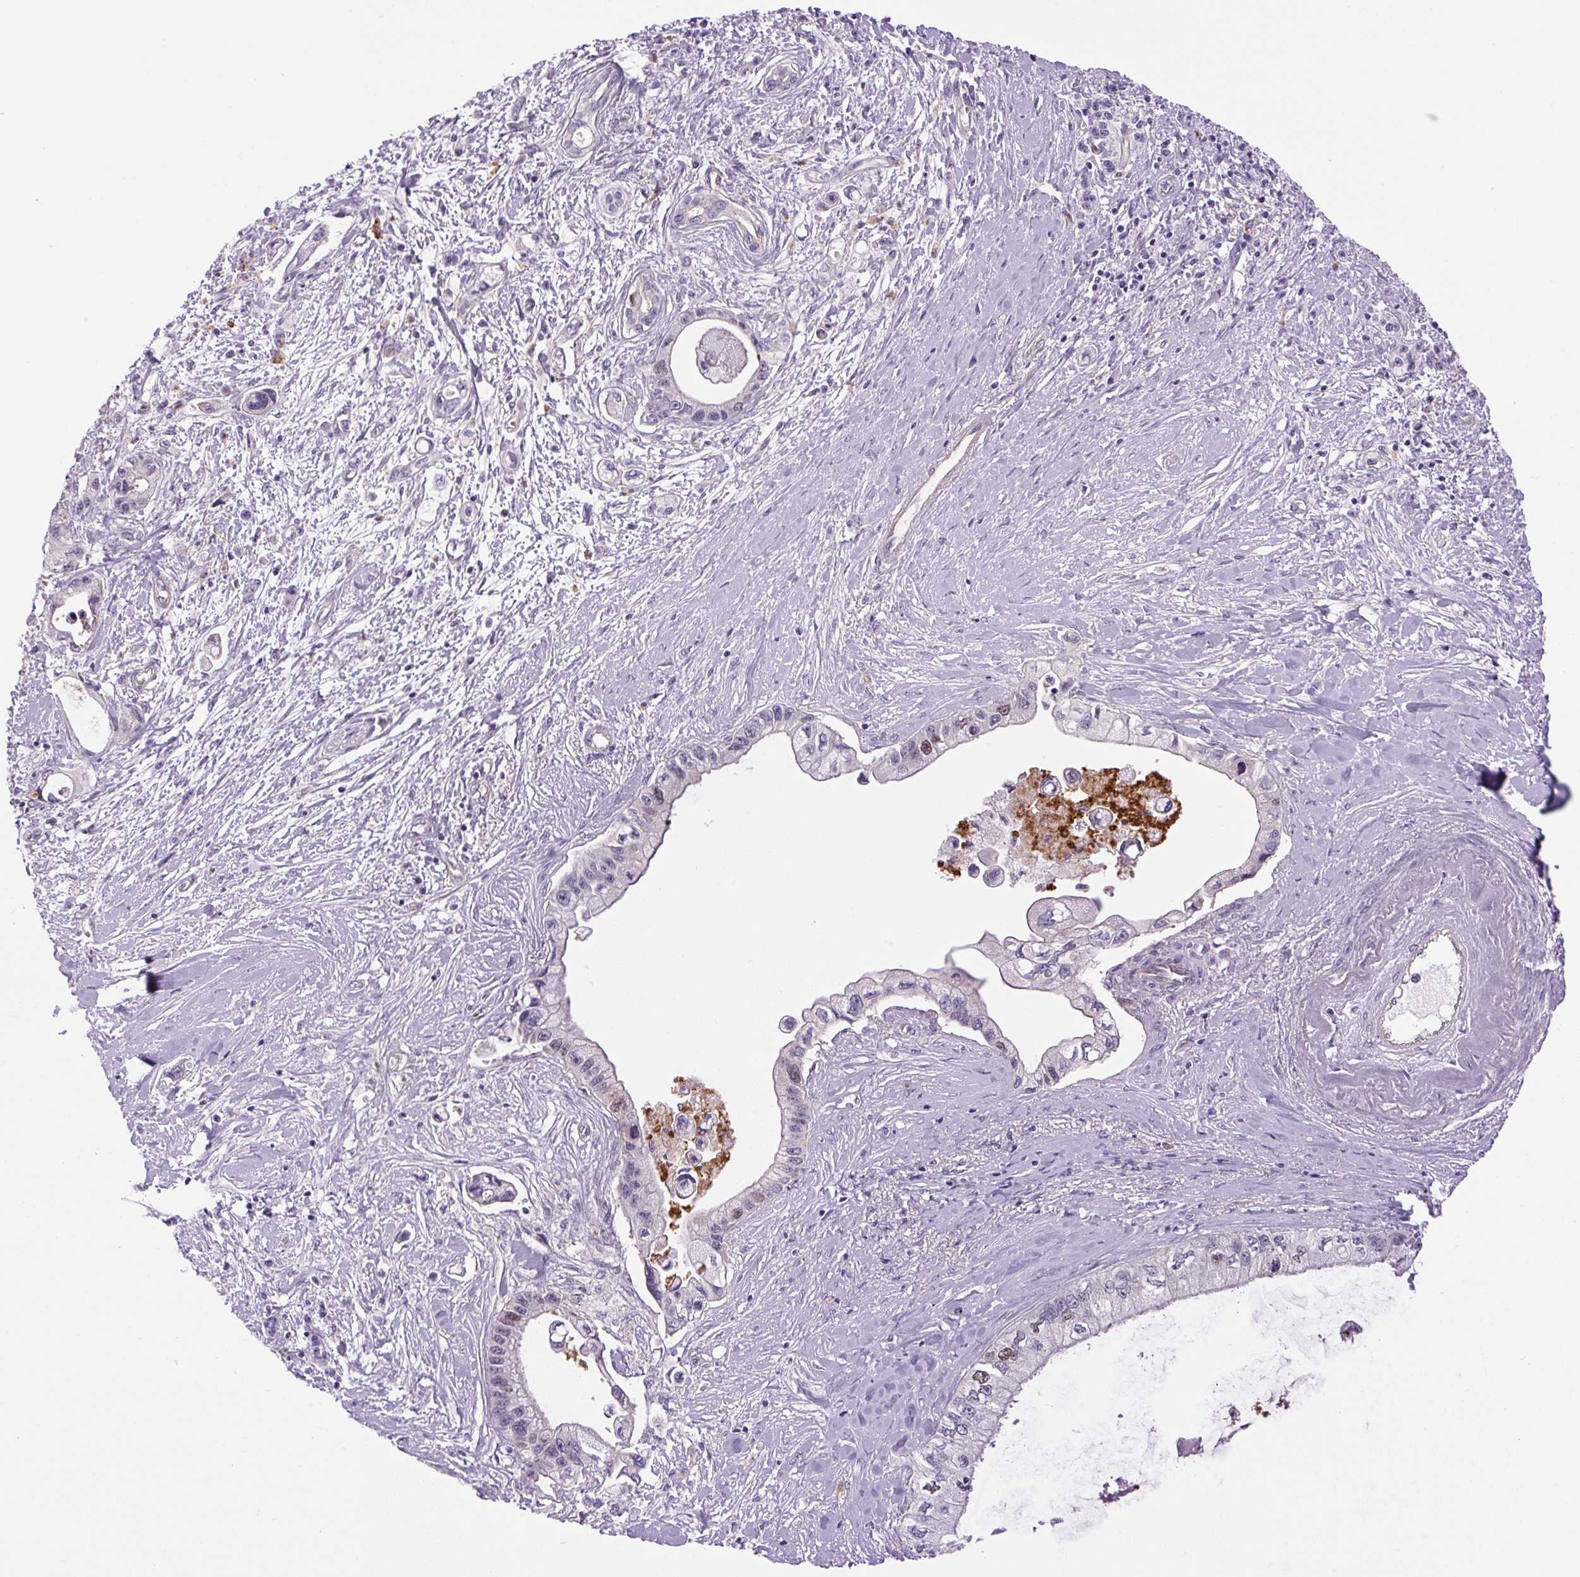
{"staining": {"intensity": "moderate", "quantity": "<25%", "location": "nuclear"}, "tissue": "pancreatic cancer", "cell_type": "Tumor cells", "image_type": "cancer", "snomed": [{"axis": "morphology", "description": "Adenocarcinoma, NOS"}, {"axis": "topography", "description": "Pancreas"}], "caption": "Moderate nuclear staining is present in about <25% of tumor cells in adenocarcinoma (pancreatic). The protein of interest is shown in brown color, while the nuclei are stained blue.", "gene": "KIFC1", "patient": {"sex": "male", "age": 61}}